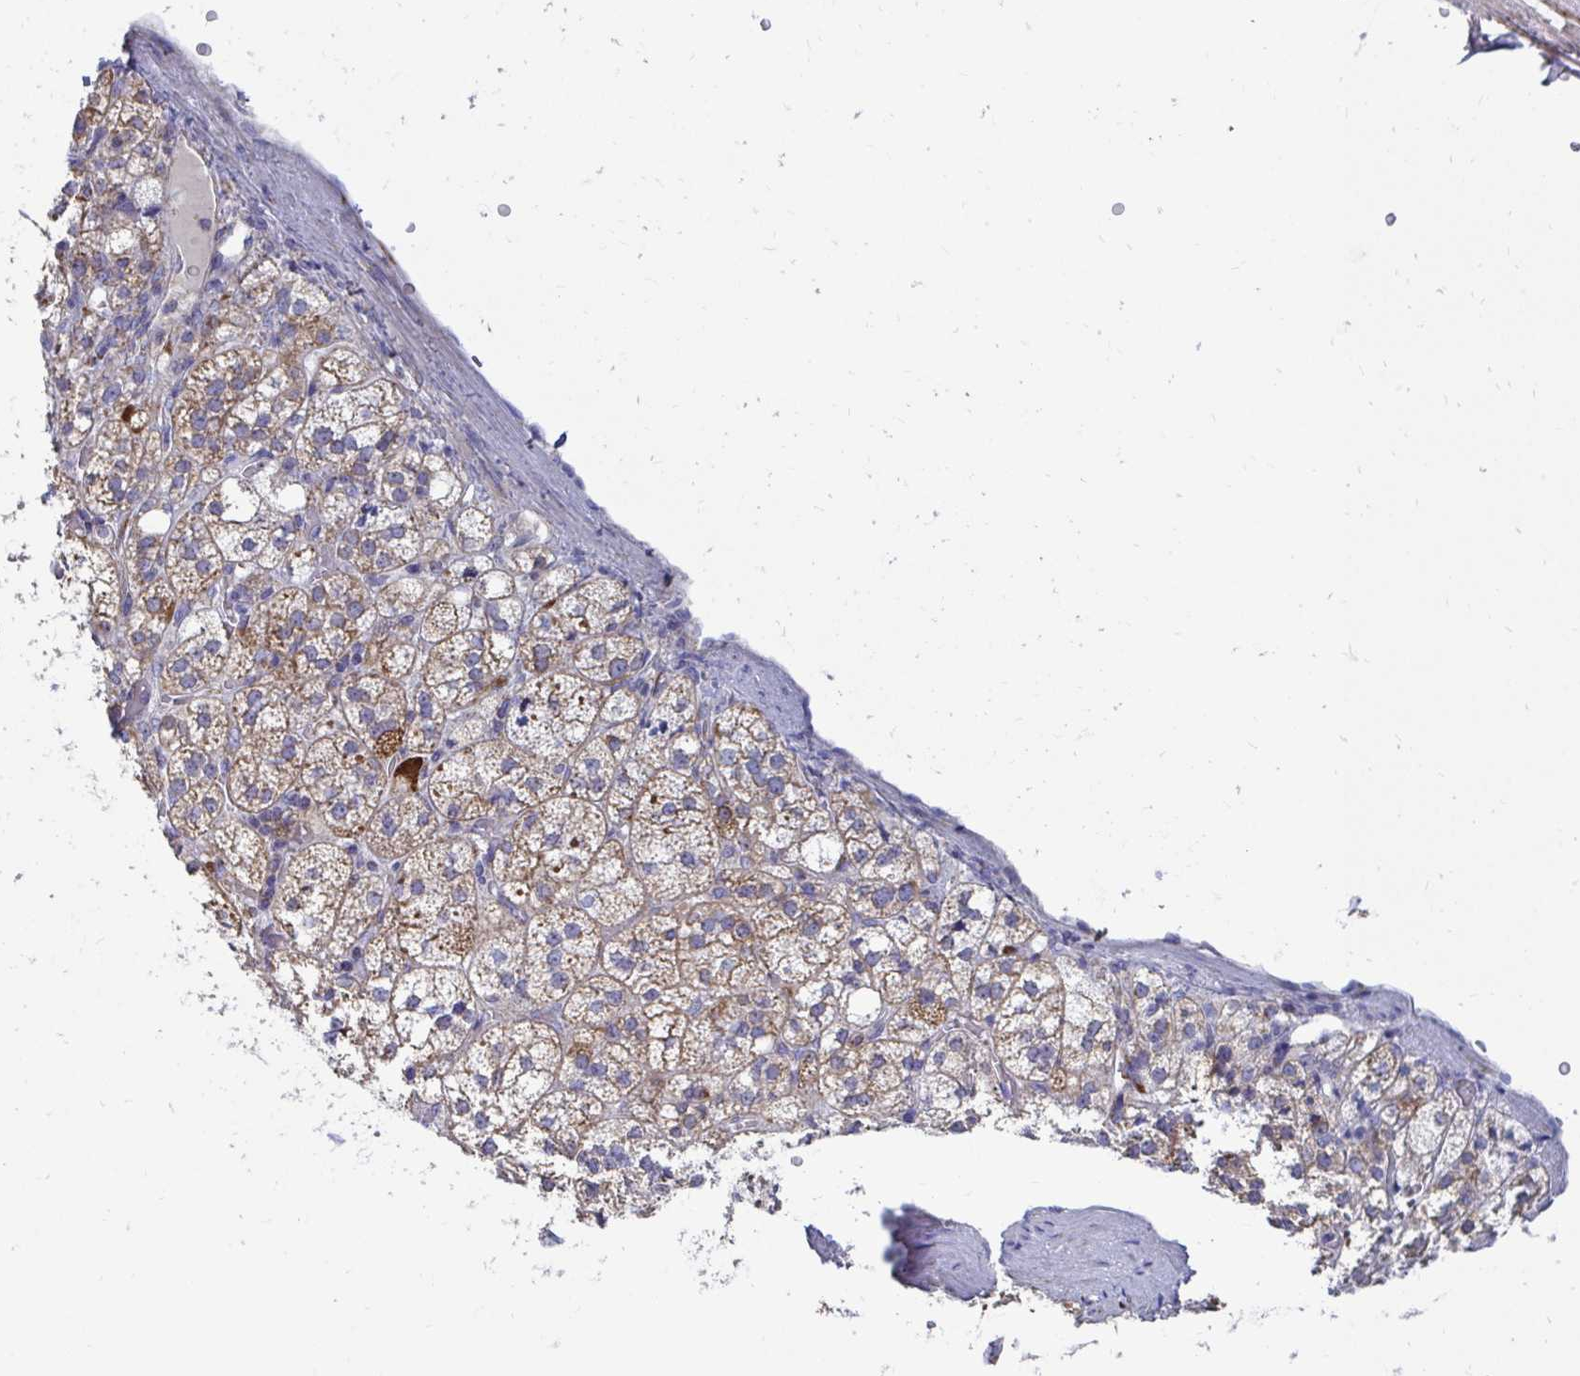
{"staining": {"intensity": "strong", "quantity": "25%-75%", "location": "cytoplasmic/membranous"}, "tissue": "adrenal gland", "cell_type": "Glandular cells", "image_type": "normal", "snomed": [{"axis": "morphology", "description": "Normal tissue, NOS"}, {"axis": "topography", "description": "Adrenal gland"}], "caption": "Brown immunohistochemical staining in benign adrenal gland shows strong cytoplasmic/membranous positivity in about 25%-75% of glandular cells. (DAB (3,3'-diaminobenzidine) IHC, brown staining for protein, blue staining for nuclei).", "gene": "OR10R2", "patient": {"sex": "female", "age": 60}}